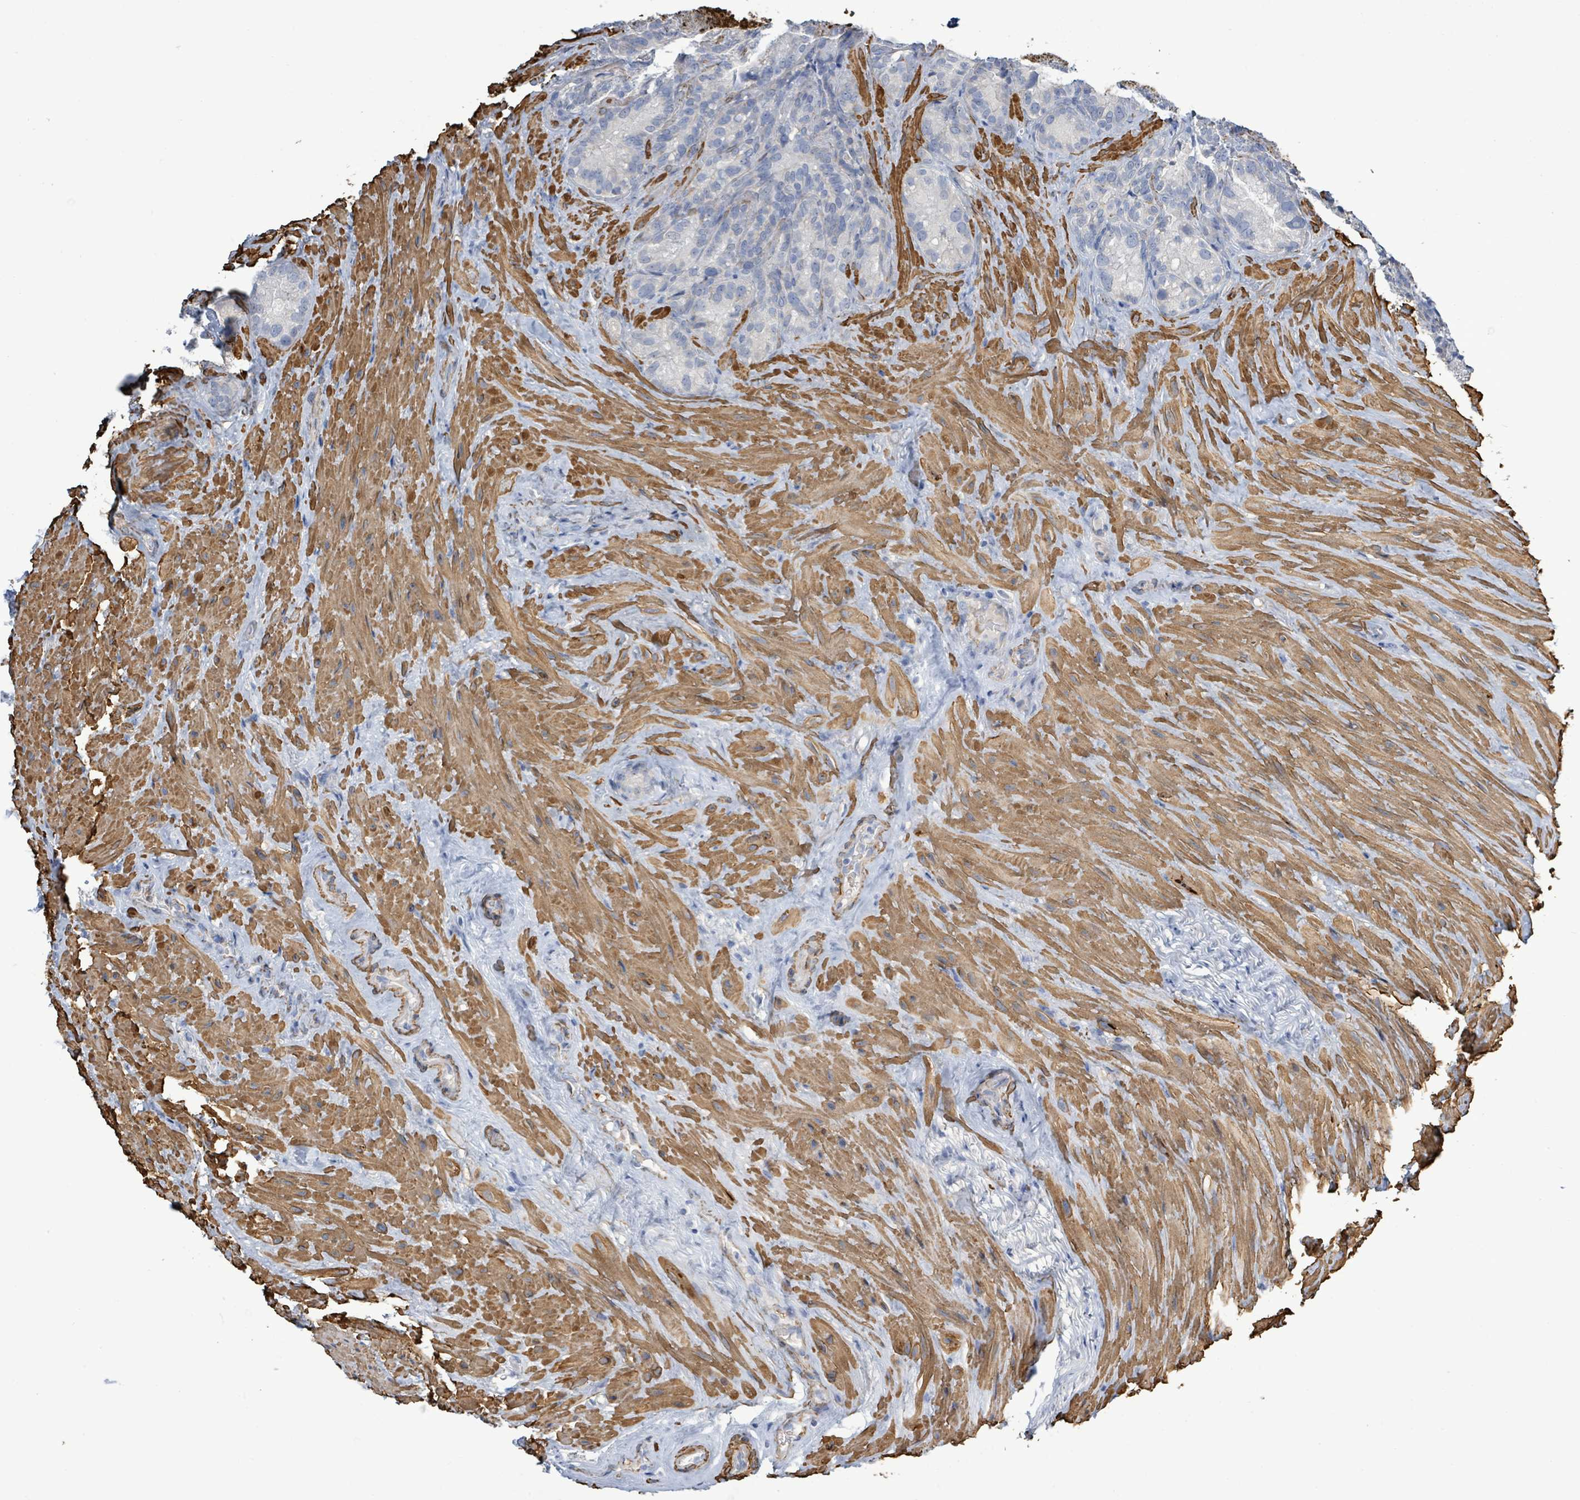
{"staining": {"intensity": "negative", "quantity": "none", "location": "none"}, "tissue": "seminal vesicle", "cell_type": "Glandular cells", "image_type": "normal", "snomed": [{"axis": "morphology", "description": "Normal tissue, NOS"}, {"axis": "topography", "description": "Seminal veicle"}], "caption": "An immunohistochemistry (IHC) image of benign seminal vesicle is shown. There is no staining in glandular cells of seminal vesicle. (Stains: DAB (3,3'-diaminobenzidine) immunohistochemistry (IHC) with hematoxylin counter stain, Microscopy: brightfield microscopy at high magnification).", "gene": "DMRTC1B", "patient": {"sex": "male", "age": 62}}